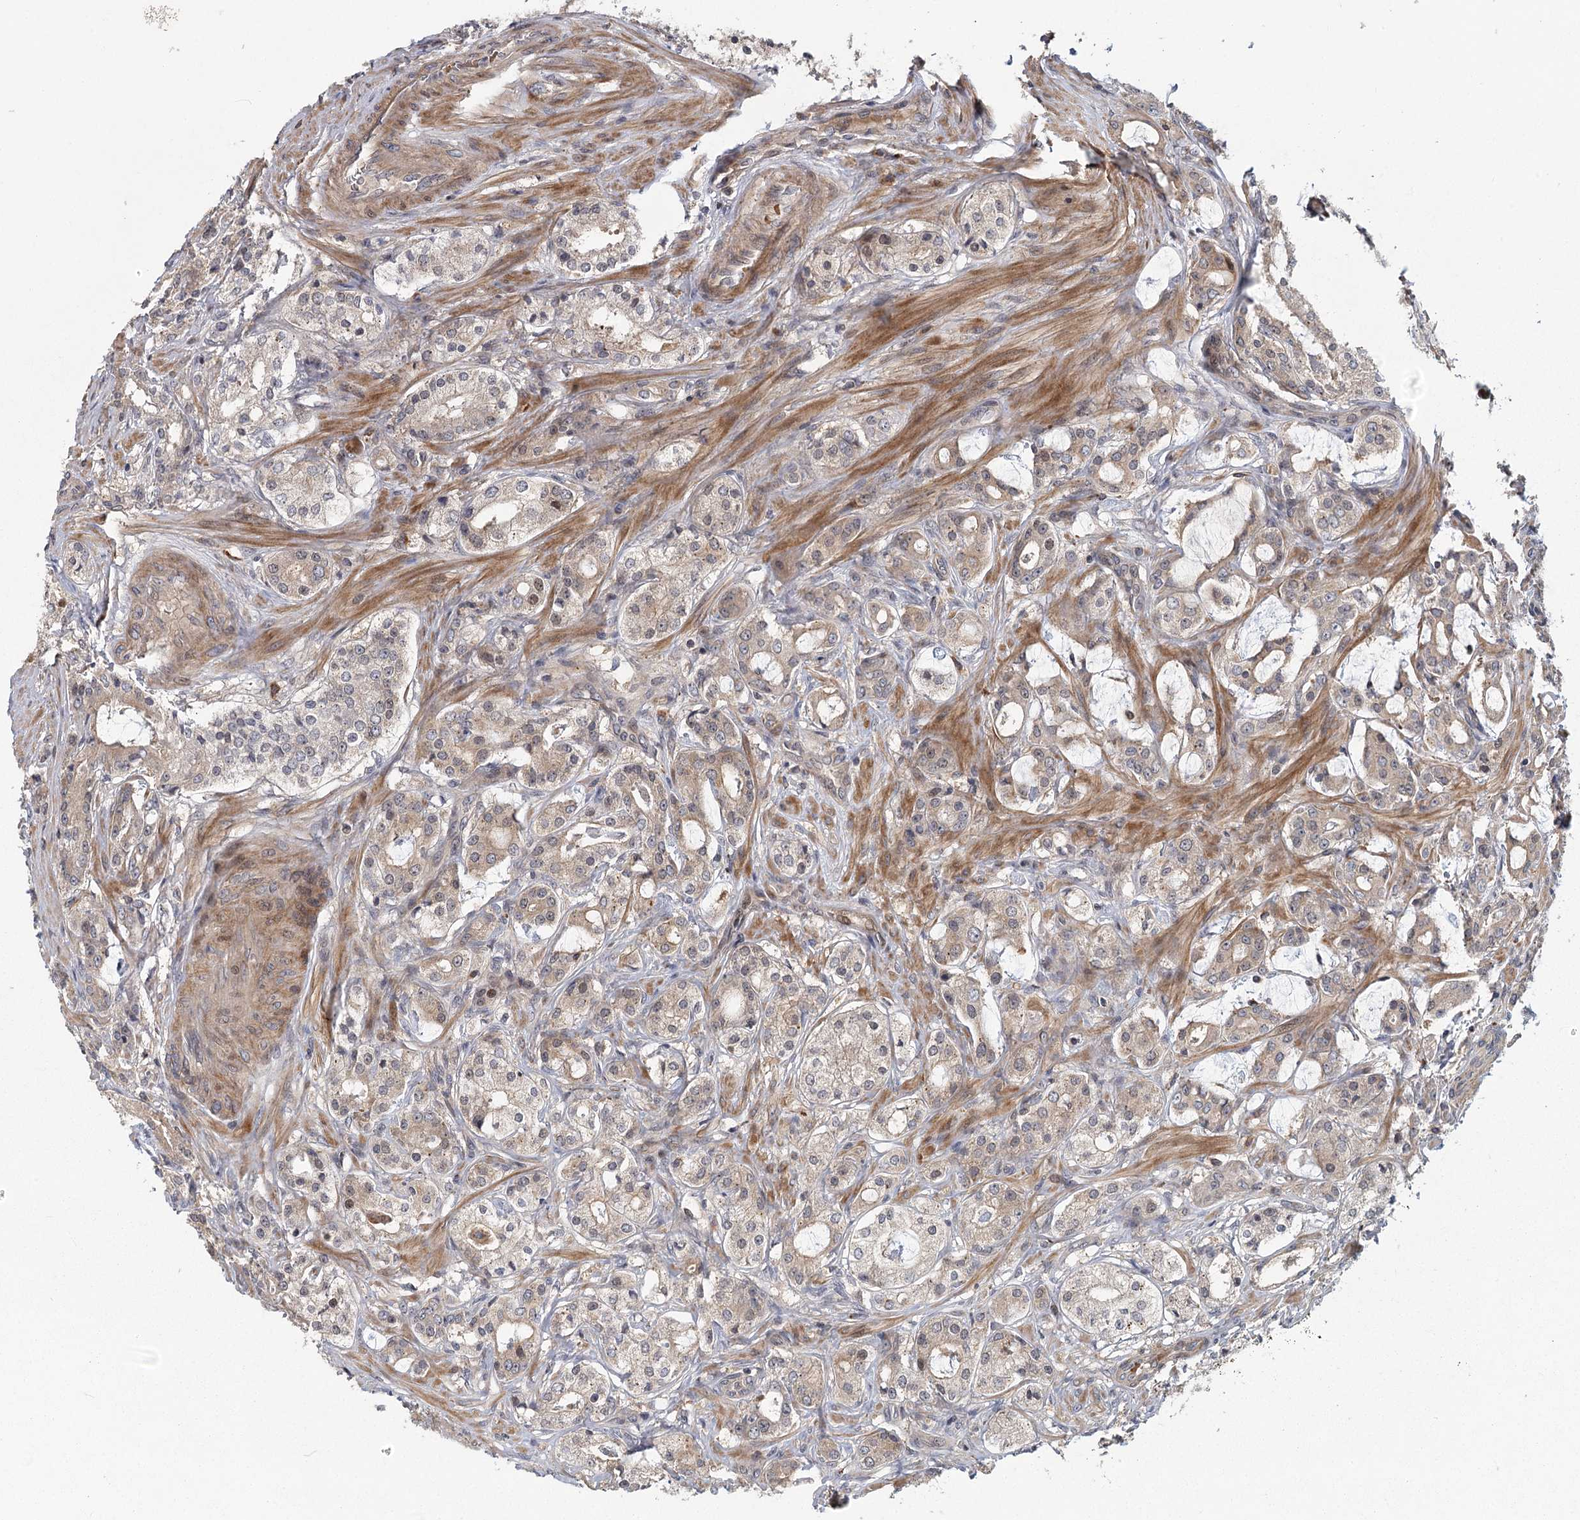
{"staining": {"intensity": "weak", "quantity": "25%-75%", "location": "cytoplasmic/membranous"}, "tissue": "prostate cancer", "cell_type": "Tumor cells", "image_type": "cancer", "snomed": [{"axis": "morphology", "description": "Adenocarcinoma, High grade"}, {"axis": "topography", "description": "Prostate"}], "caption": "An image of human prostate cancer stained for a protein shows weak cytoplasmic/membranous brown staining in tumor cells. Nuclei are stained in blue.", "gene": "RAPGEF6", "patient": {"sex": "male", "age": 63}}